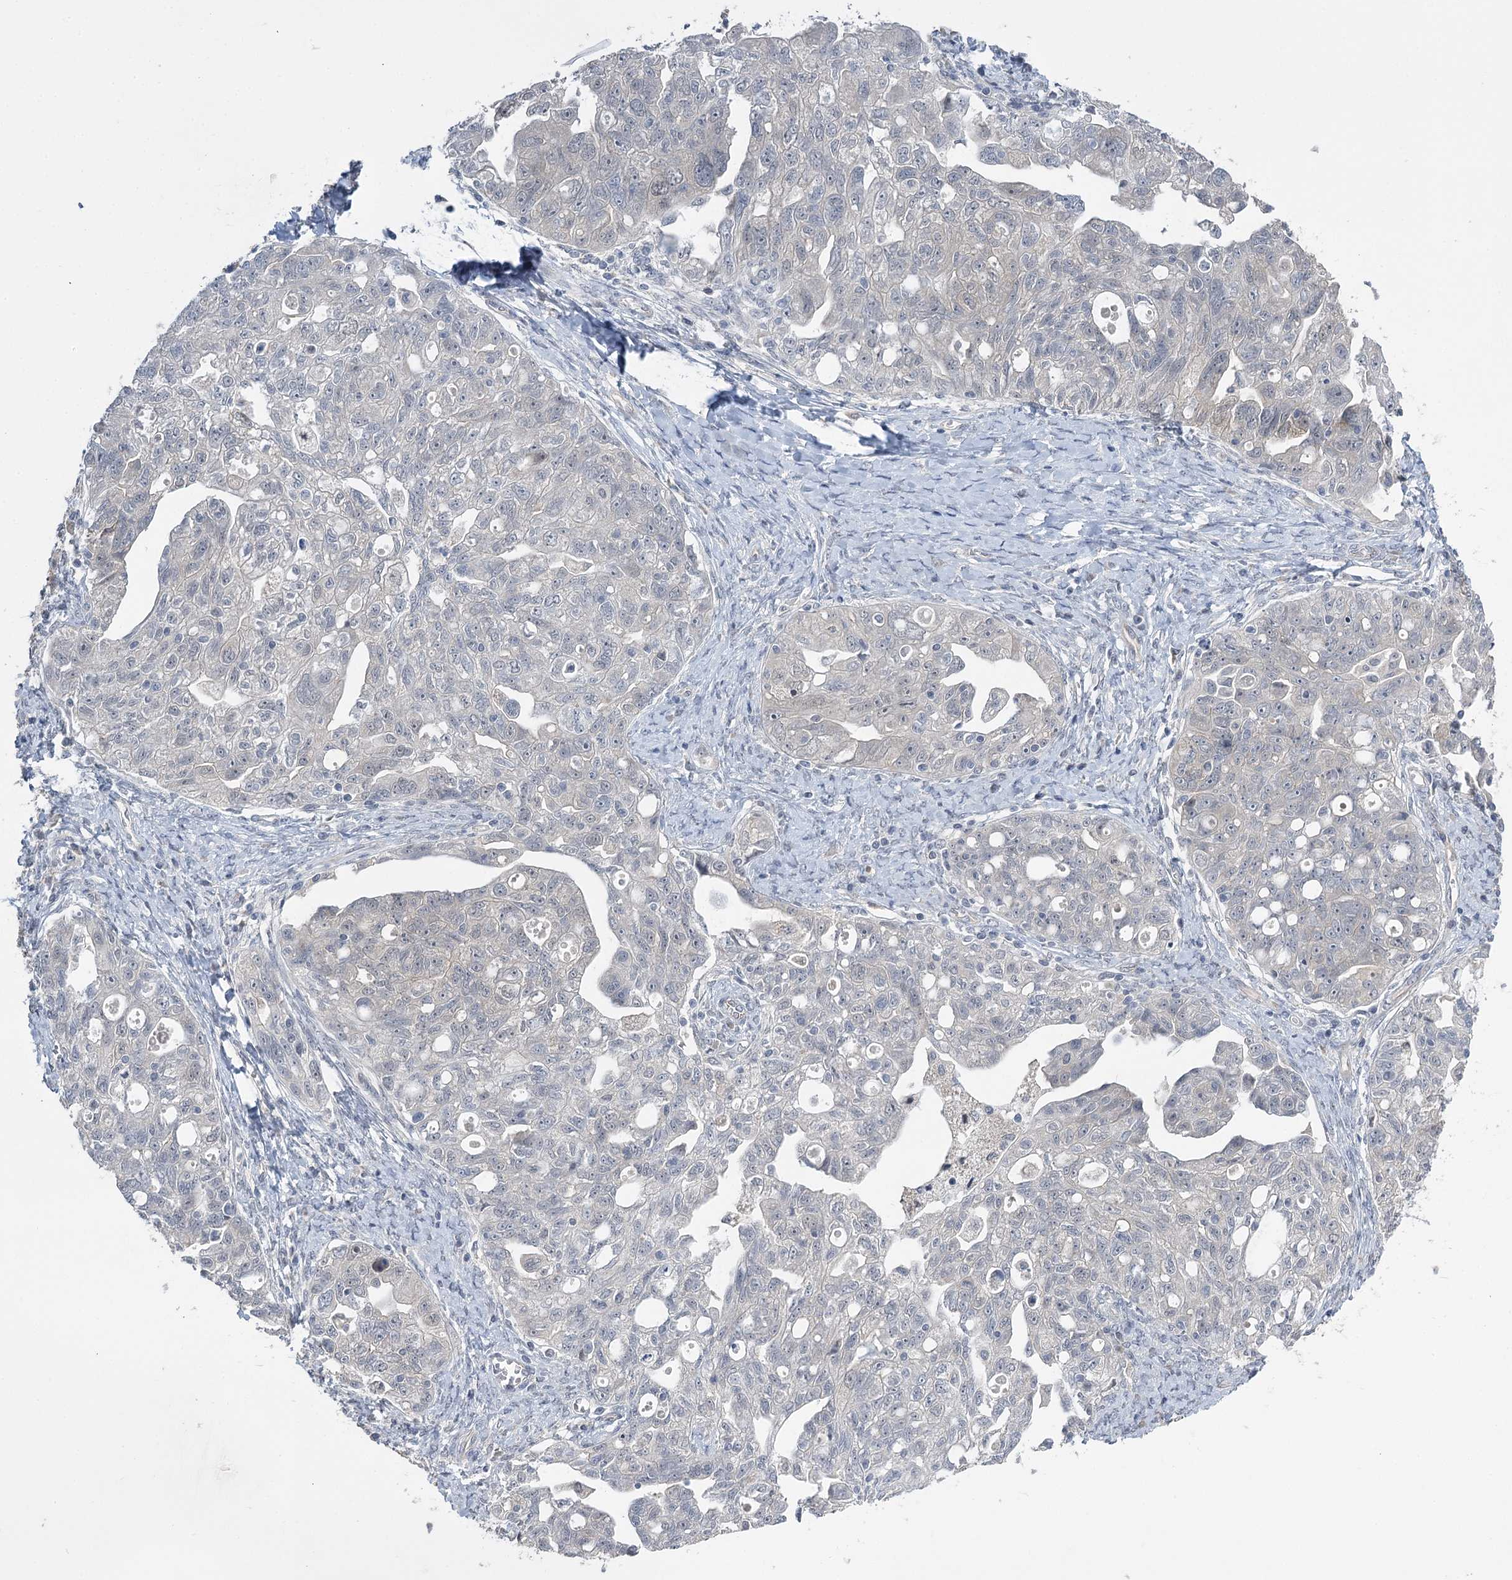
{"staining": {"intensity": "weak", "quantity": "<25%", "location": "cytoplasmic/membranous"}, "tissue": "ovarian cancer", "cell_type": "Tumor cells", "image_type": "cancer", "snomed": [{"axis": "morphology", "description": "Carcinoma, NOS"}, {"axis": "morphology", "description": "Cystadenocarcinoma, serous, NOS"}, {"axis": "topography", "description": "Ovary"}], "caption": "DAB immunohistochemical staining of ovarian serous cystadenocarcinoma displays no significant staining in tumor cells.", "gene": "PHYHIPL", "patient": {"sex": "female", "age": 69}}